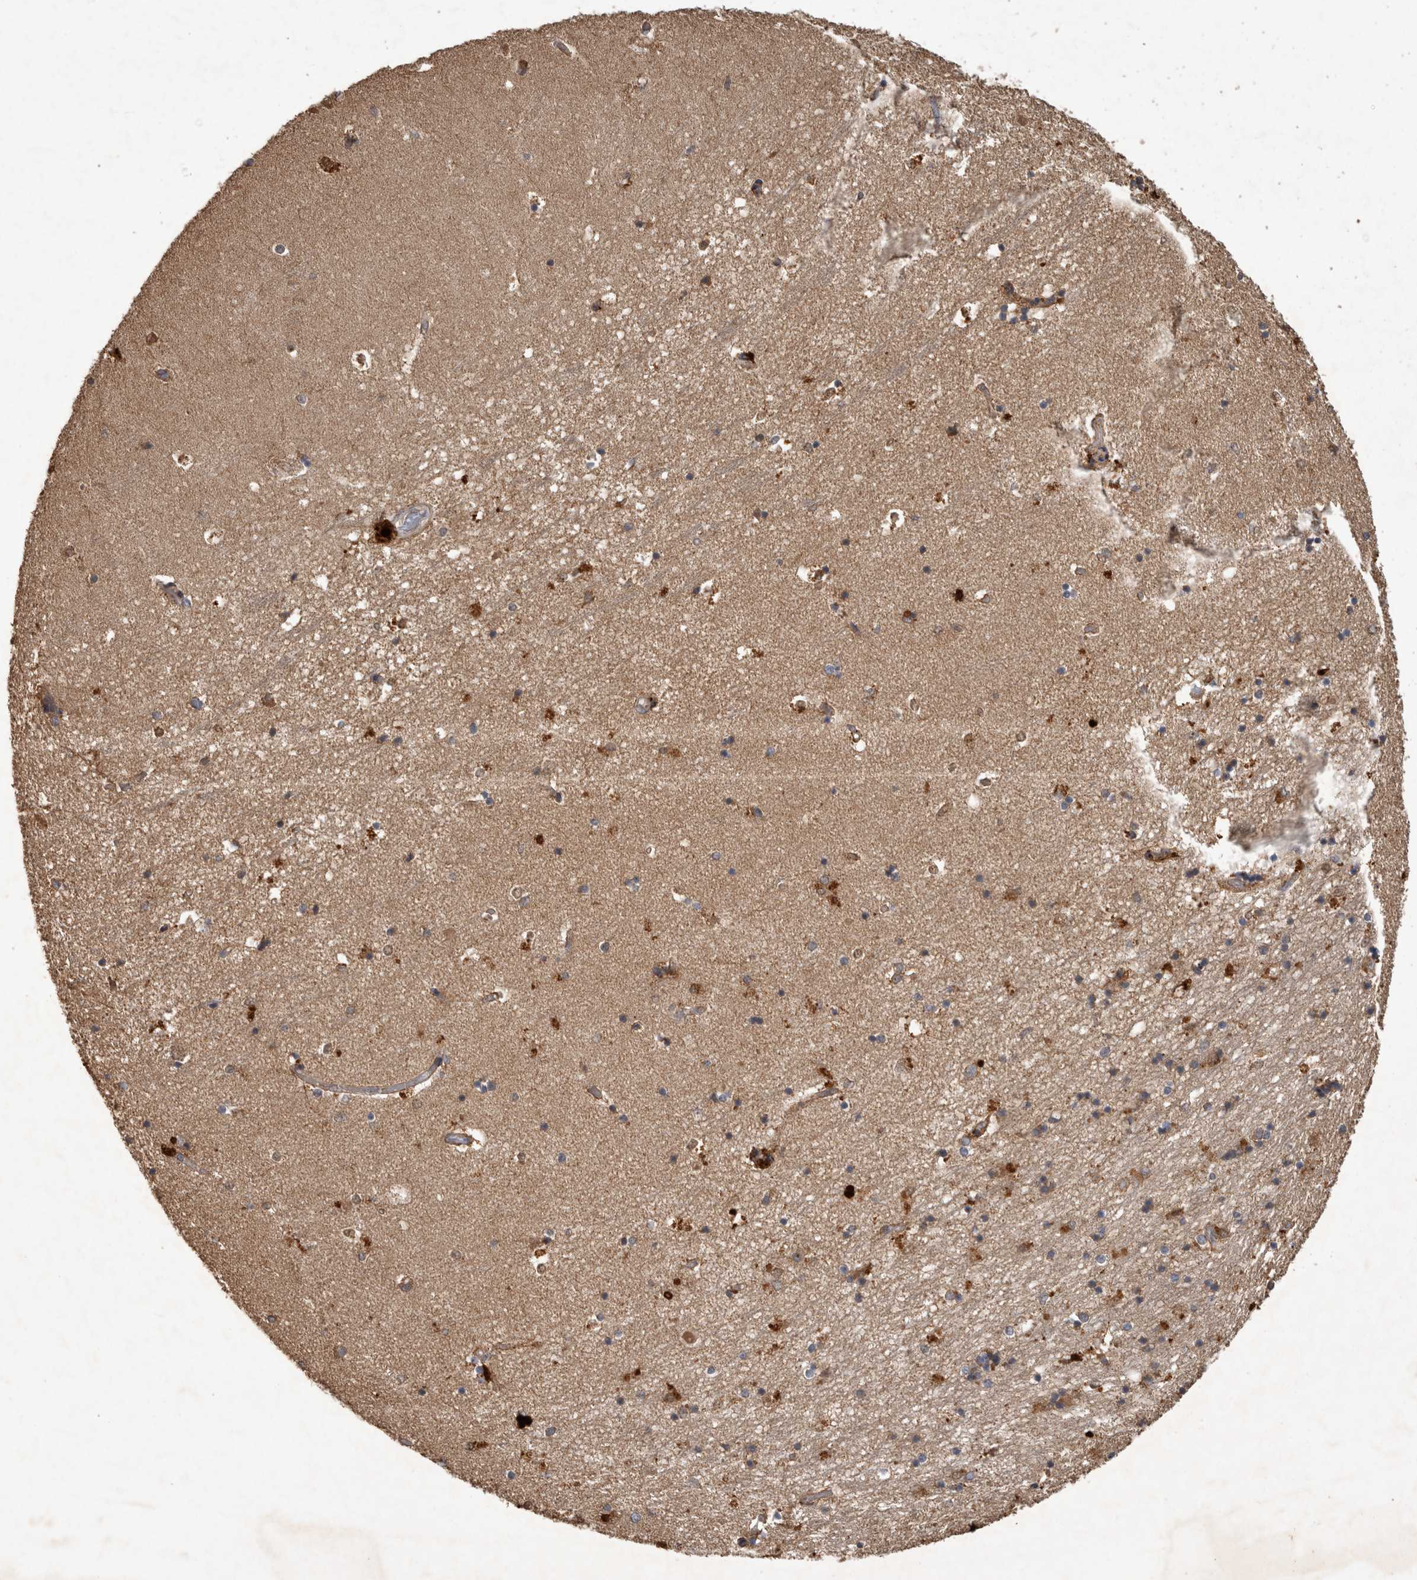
{"staining": {"intensity": "moderate", "quantity": "<25%", "location": "cytoplasmic/membranous"}, "tissue": "hippocampus", "cell_type": "Glial cells", "image_type": "normal", "snomed": [{"axis": "morphology", "description": "Normal tissue, NOS"}, {"axis": "topography", "description": "Hippocampus"}], "caption": "Protein staining of unremarkable hippocampus demonstrates moderate cytoplasmic/membranous positivity in about <25% of glial cells.", "gene": "TRMT61B", "patient": {"sex": "male", "age": 45}}